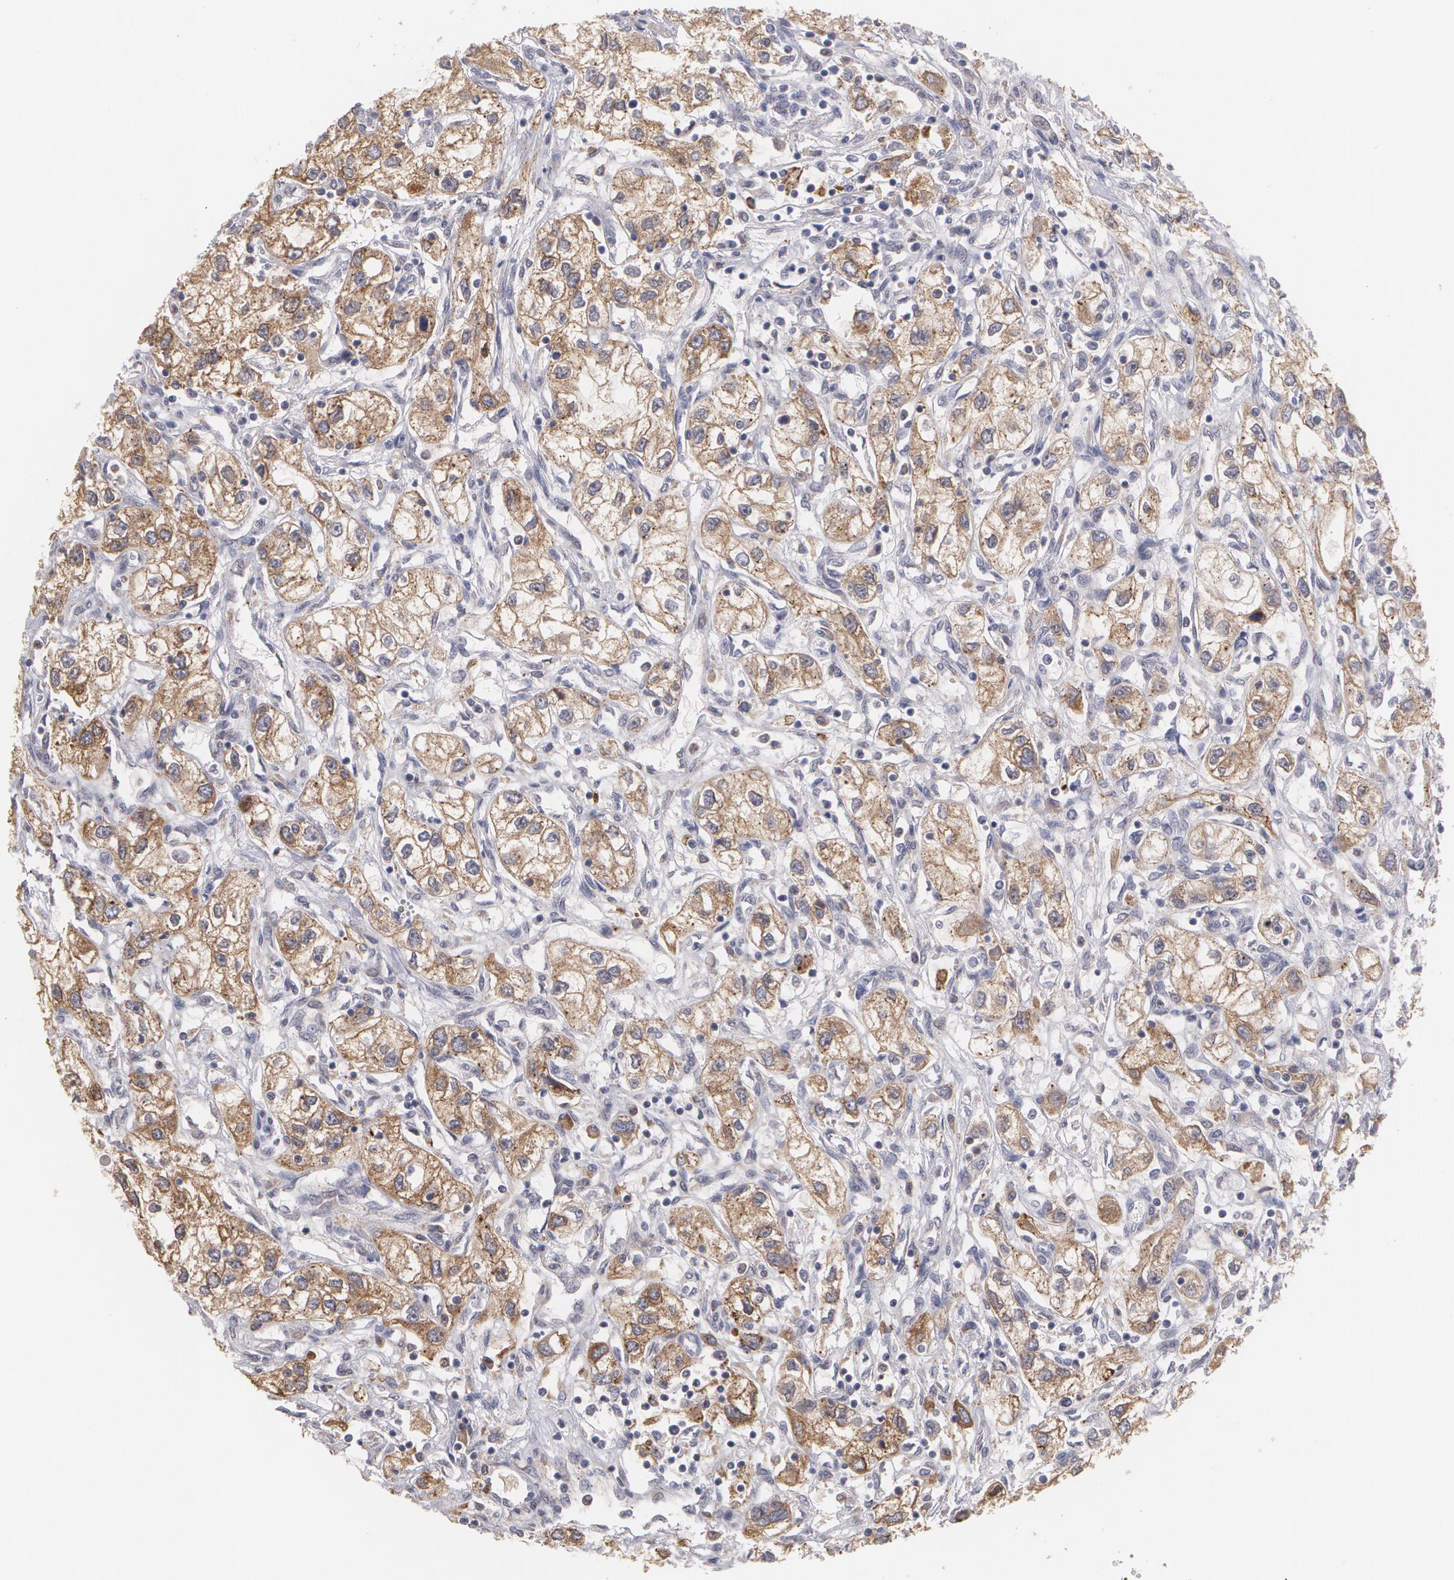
{"staining": {"intensity": "moderate", "quantity": ">75%", "location": "cytoplasmic/membranous"}, "tissue": "renal cancer", "cell_type": "Tumor cells", "image_type": "cancer", "snomed": [{"axis": "morphology", "description": "Adenocarcinoma, NOS"}, {"axis": "topography", "description": "Kidney"}], "caption": "Immunohistochemistry (IHC) (DAB (3,3'-diaminobenzidine)) staining of adenocarcinoma (renal) reveals moderate cytoplasmic/membranous protein positivity in about >75% of tumor cells.", "gene": "MTHFD1", "patient": {"sex": "male", "age": 57}}